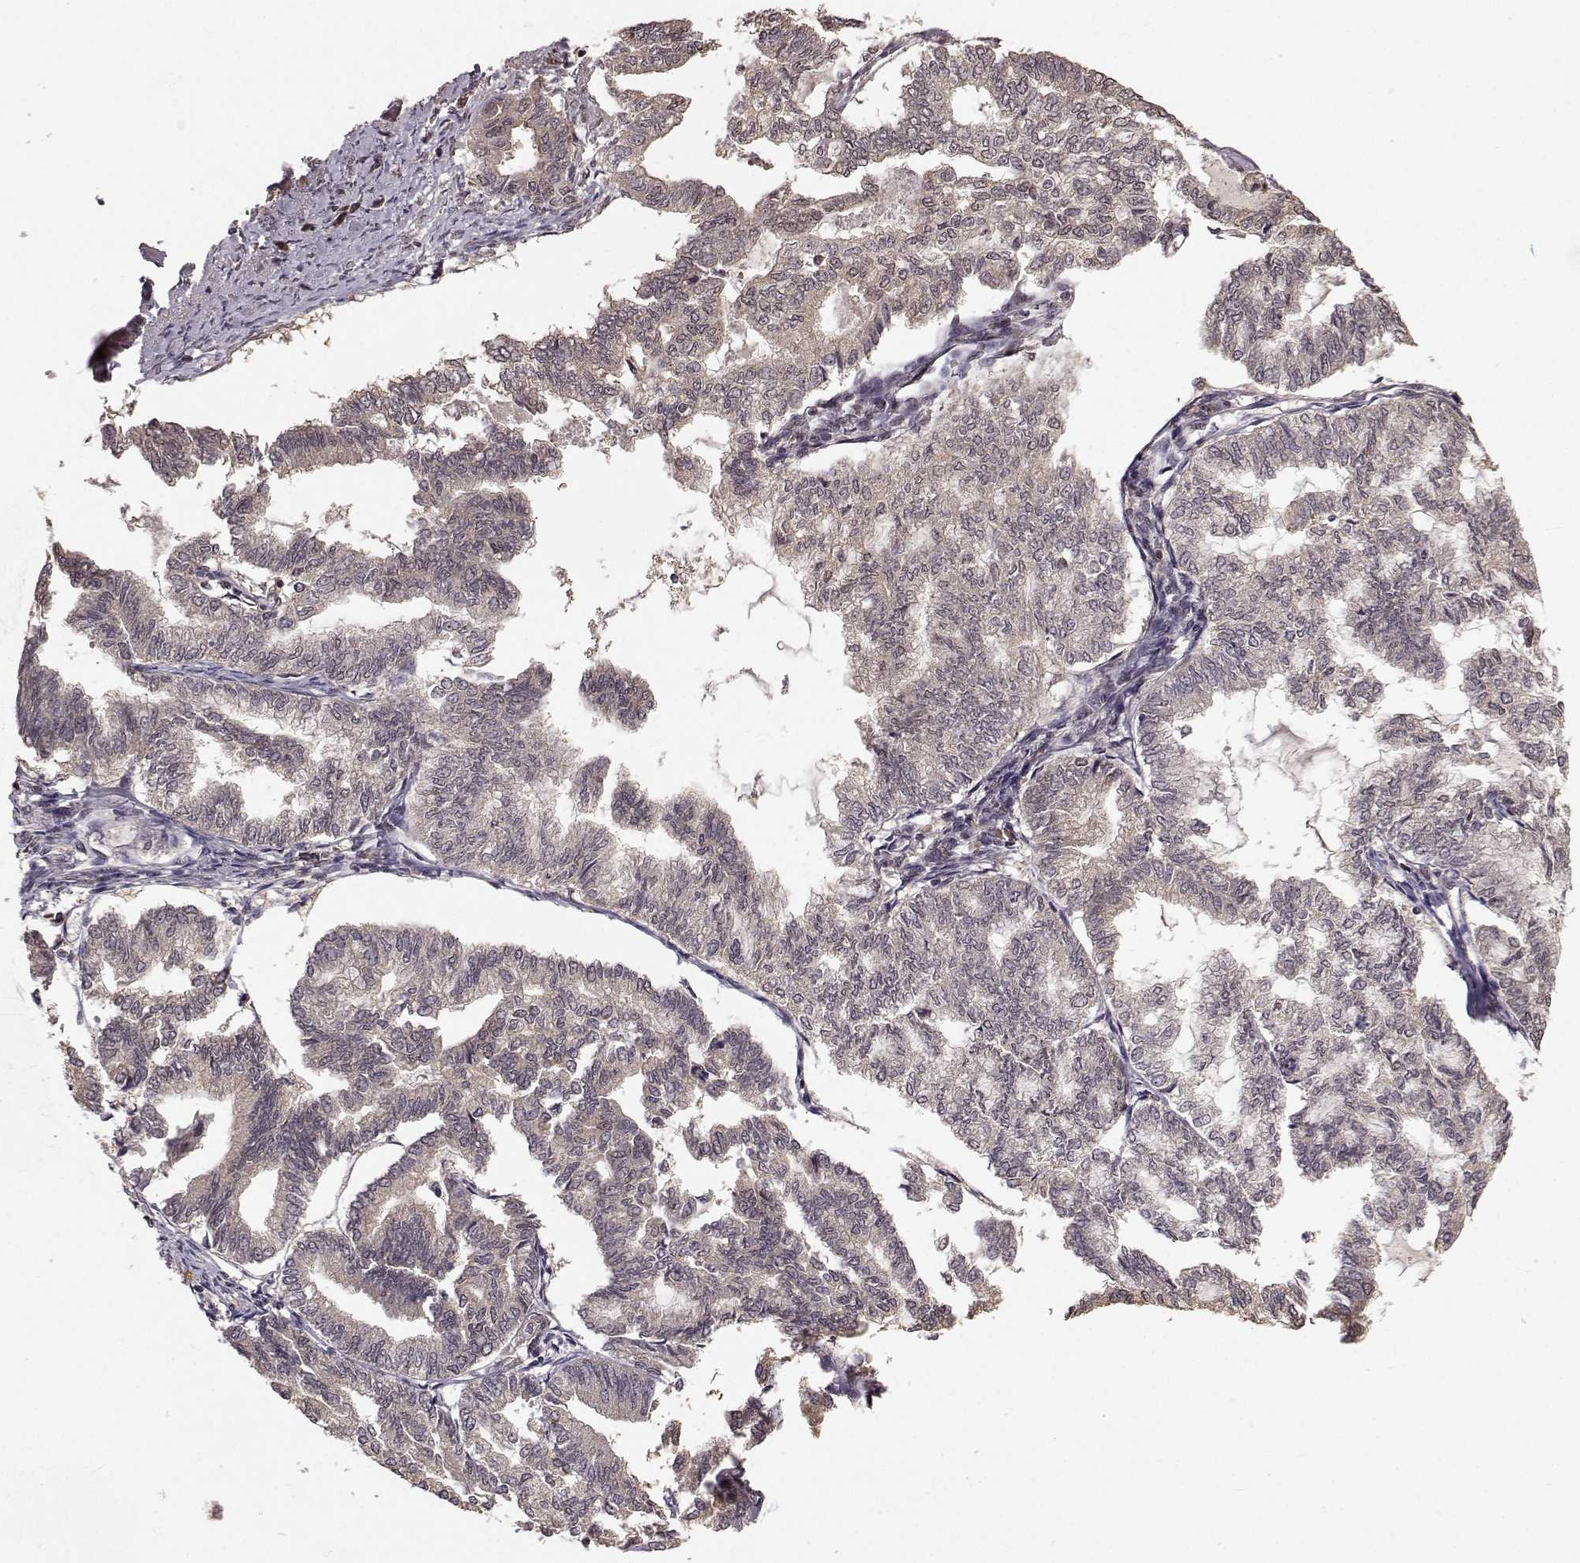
{"staining": {"intensity": "negative", "quantity": "none", "location": "none"}, "tissue": "endometrial cancer", "cell_type": "Tumor cells", "image_type": "cancer", "snomed": [{"axis": "morphology", "description": "Adenocarcinoma, NOS"}, {"axis": "topography", "description": "Endometrium"}], "caption": "A high-resolution photomicrograph shows IHC staining of endometrial adenocarcinoma, which exhibits no significant expression in tumor cells.", "gene": "PLEKHG3", "patient": {"sex": "female", "age": 79}}